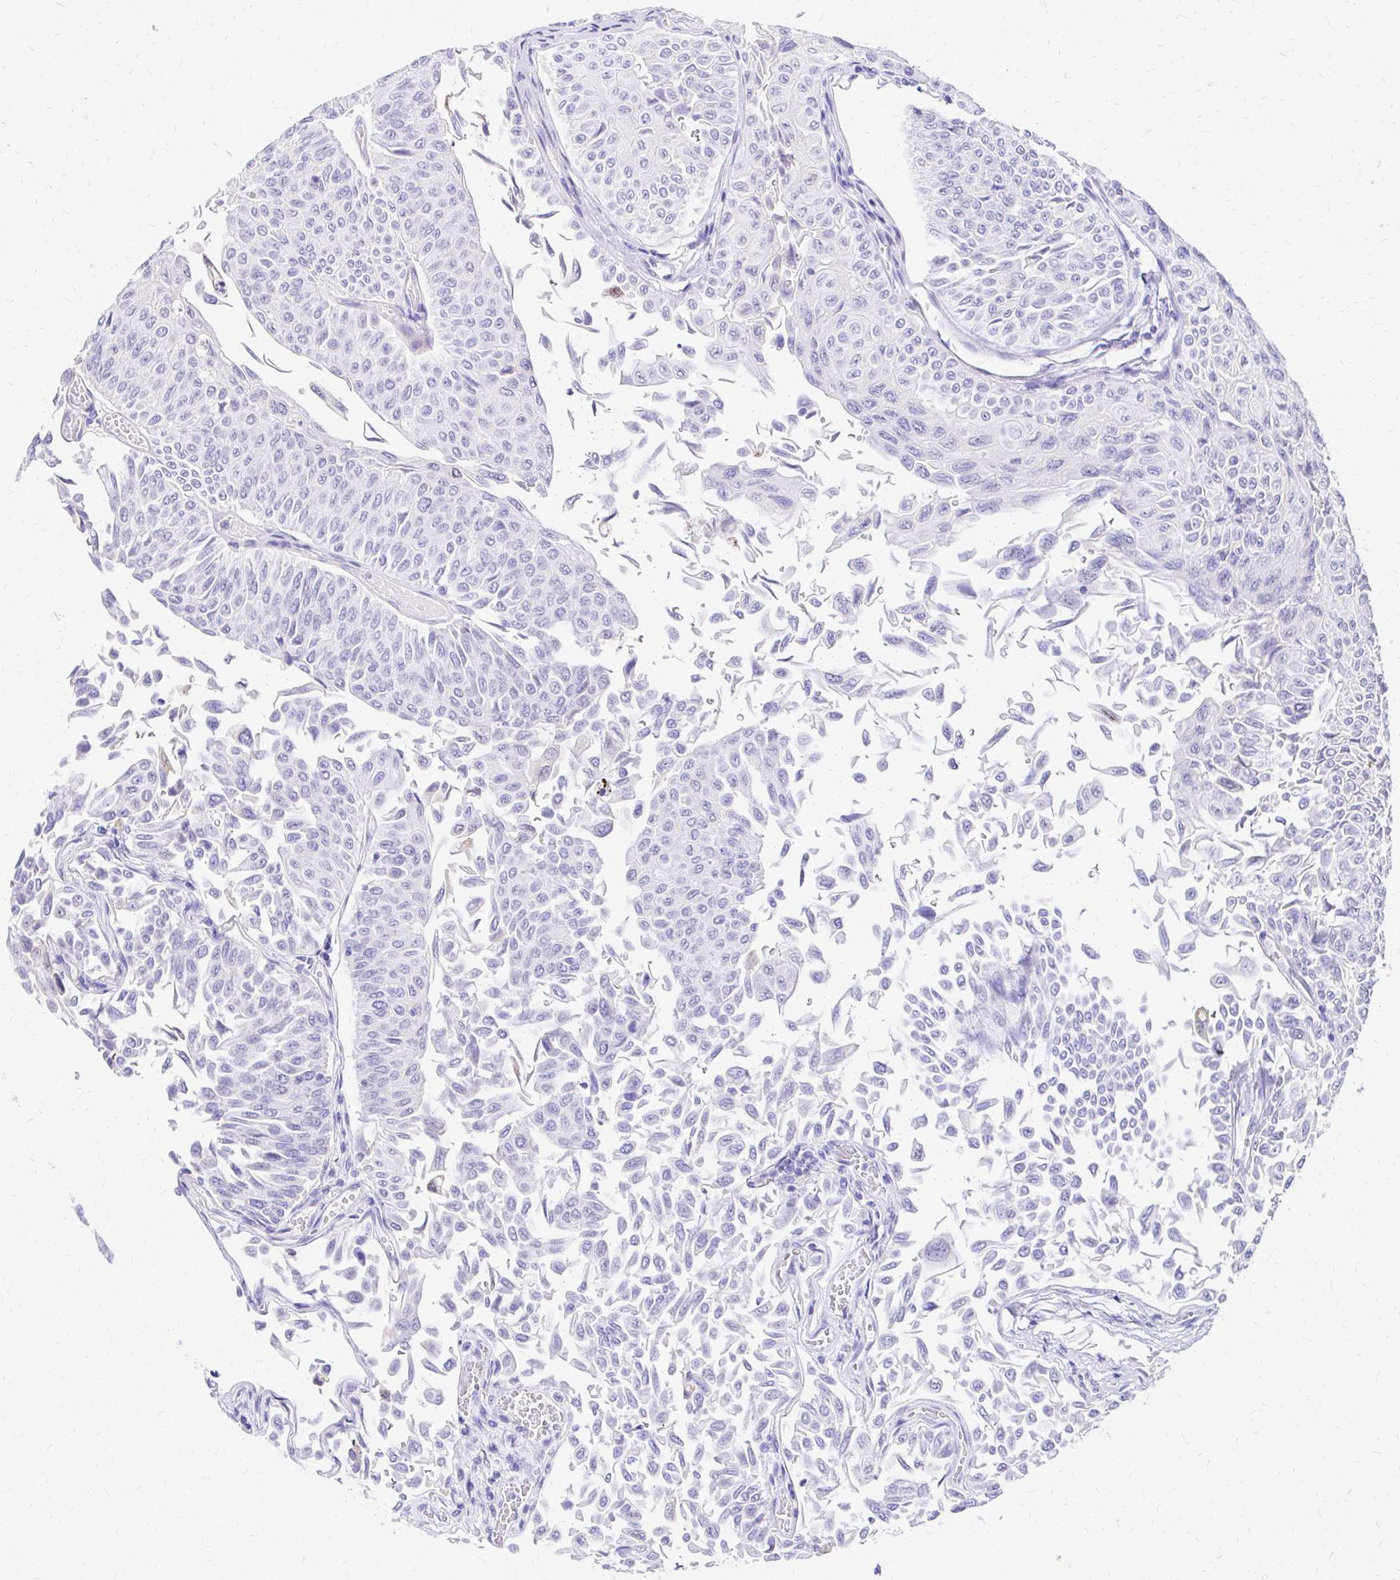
{"staining": {"intensity": "negative", "quantity": "none", "location": "none"}, "tissue": "urothelial cancer", "cell_type": "Tumor cells", "image_type": "cancer", "snomed": [{"axis": "morphology", "description": "Urothelial carcinoma, NOS"}, {"axis": "topography", "description": "Urinary bladder"}], "caption": "IHC image of urothelial cancer stained for a protein (brown), which exhibits no expression in tumor cells. (DAB immunohistochemistry (IHC), high magnification).", "gene": "S100G", "patient": {"sex": "male", "age": 59}}